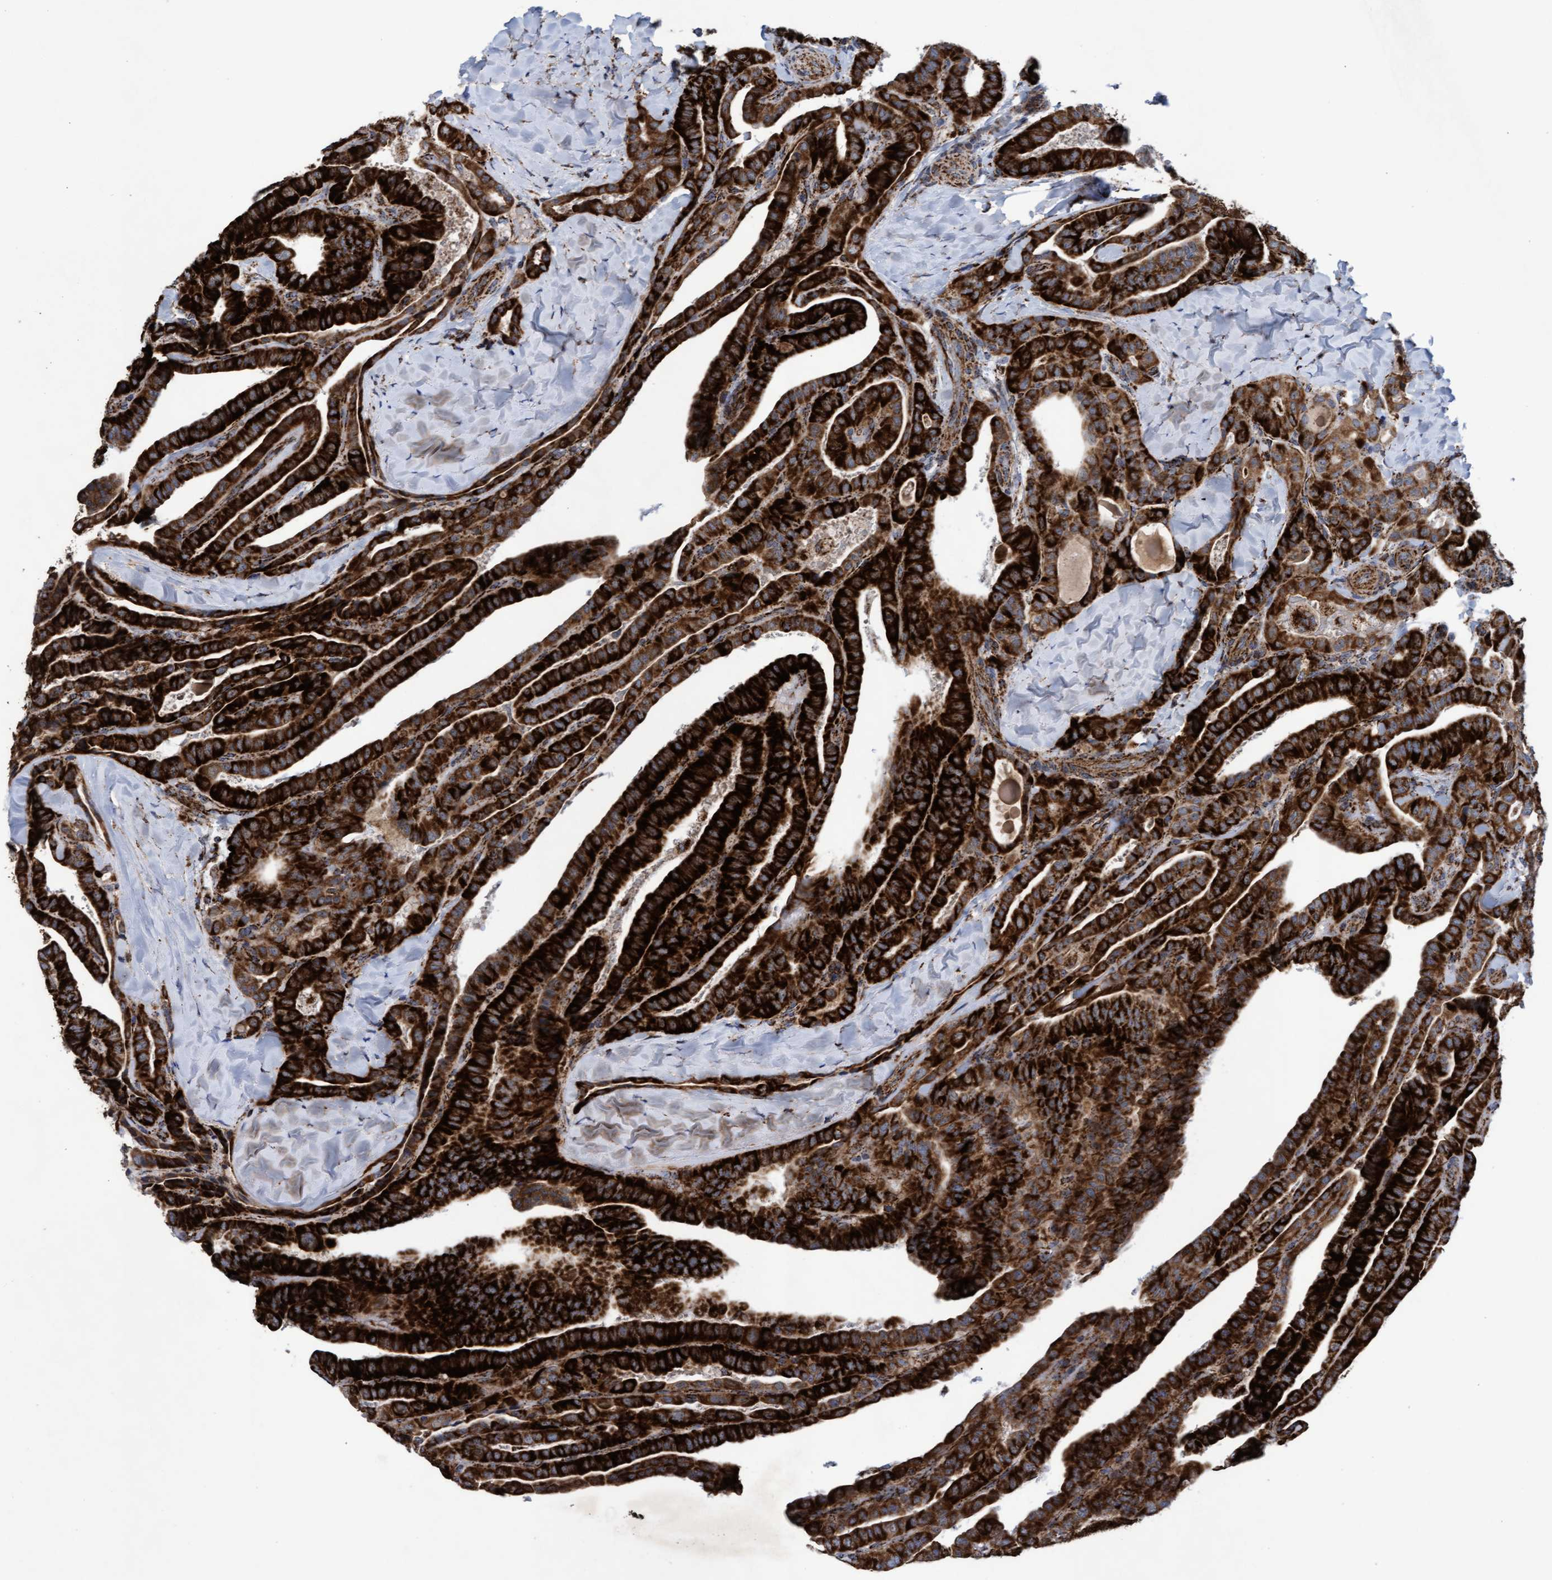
{"staining": {"intensity": "strong", "quantity": ">75%", "location": "cytoplasmic/membranous"}, "tissue": "thyroid cancer", "cell_type": "Tumor cells", "image_type": "cancer", "snomed": [{"axis": "morphology", "description": "Papillary adenocarcinoma, NOS"}, {"axis": "topography", "description": "Thyroid gland"}], "caption": "This photomicrograph exhibits IHC staining of human thyroid cancer, with high strong cytoplasmic/membranous staining in approximately >75% of tumor cells.", "gene": "MRPL38", "patient": {"sex": "male", "age": 77}}